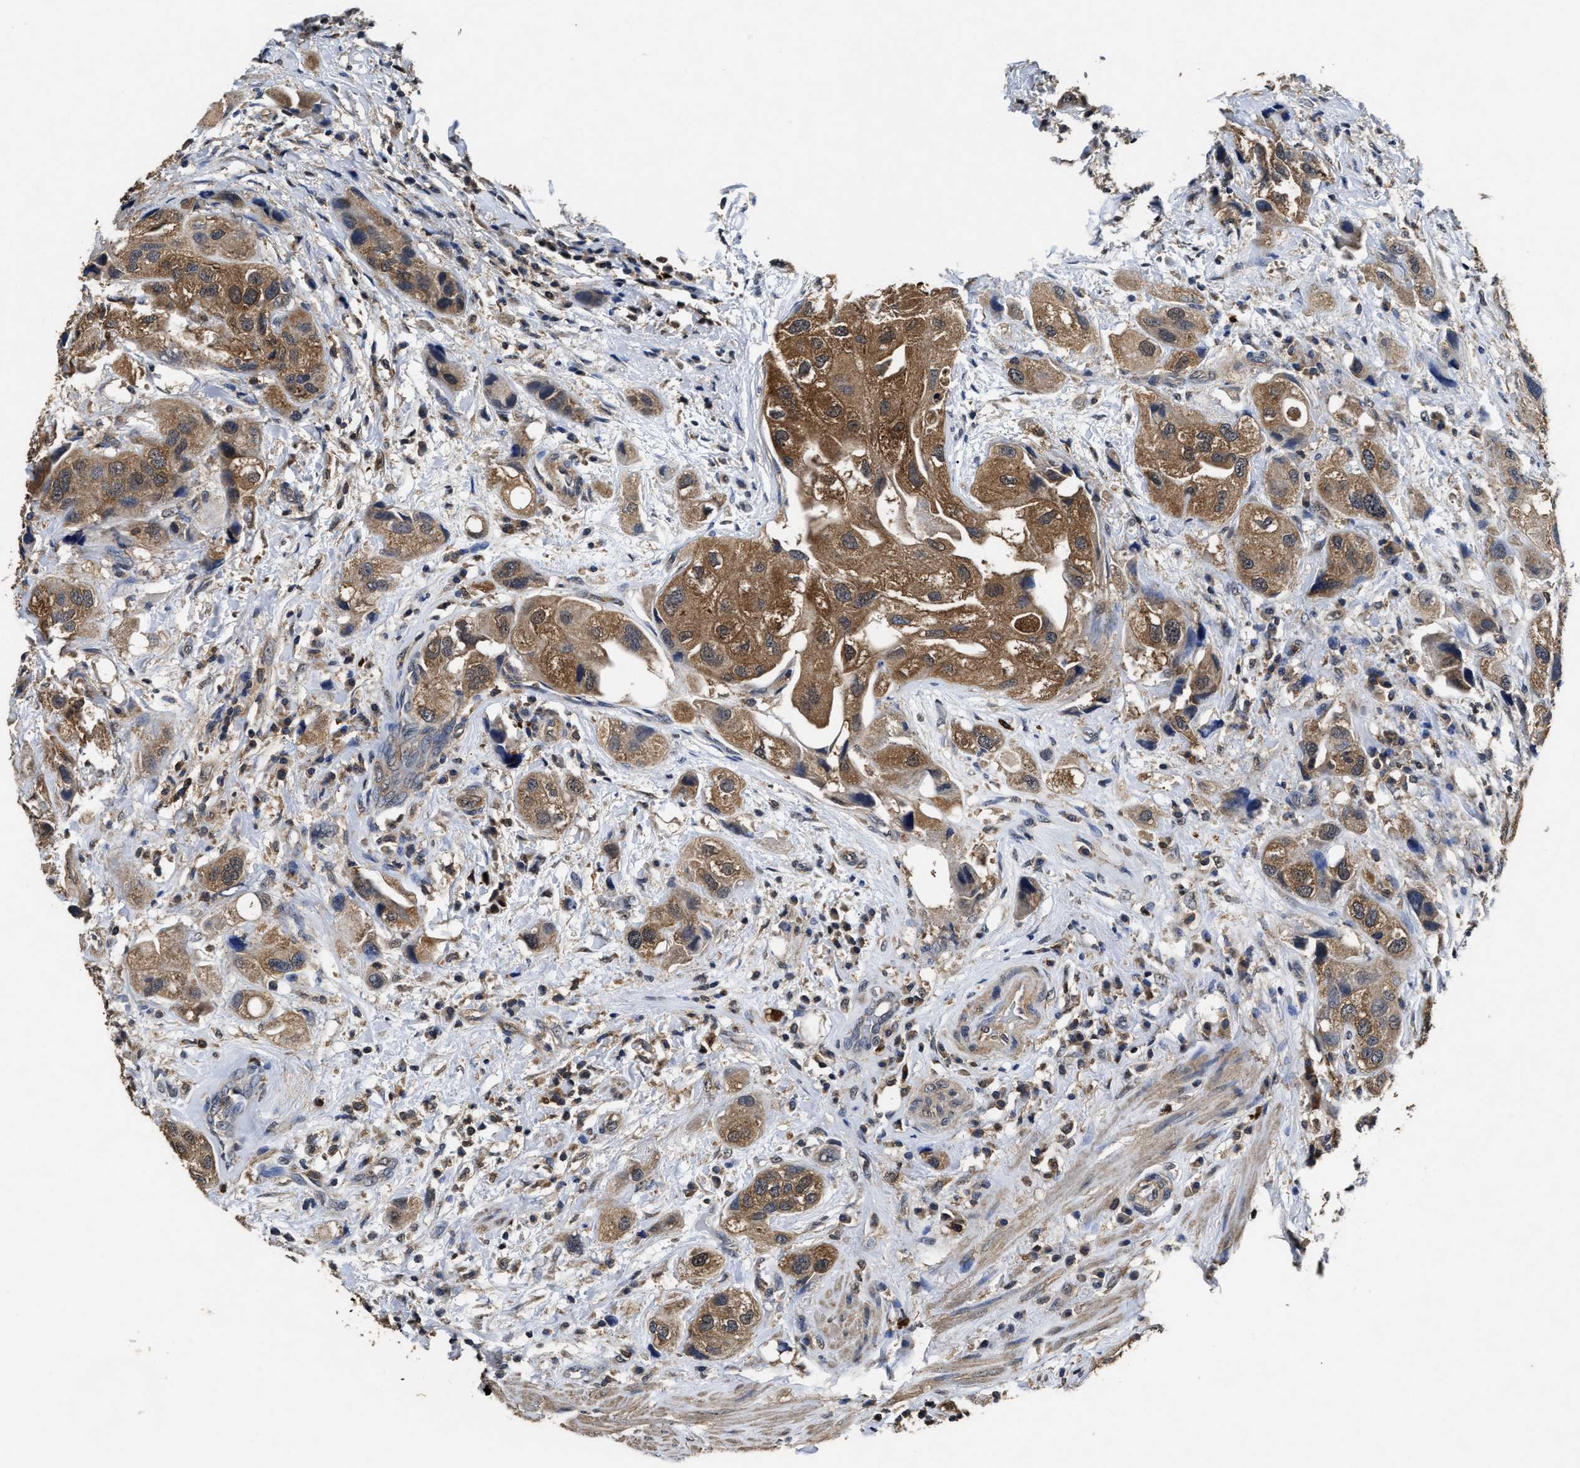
{"staining": {"intensity": "moderate", "quantity": ">75%", "location": "cytoplasmic/membranous"}, "tissue": "urothelial cancer", "cell_type": "Tumor cells", "image_type": "cancer", "snomed": [{"axis": "morphology", "description": "Urothelial carcinoma, High grade"}, {"axis": "topography", "description": "Urinary bladder"}], "caption": "A high-resolution image shows immunohistochemistry (IHC) staining of urothelial cancer, which demonstrates moderate cytoplasmic/membranous expression in about >75% of tumor cells.", "gene": "ACAT2", "patient": {"sex": "female", "age": 64}}